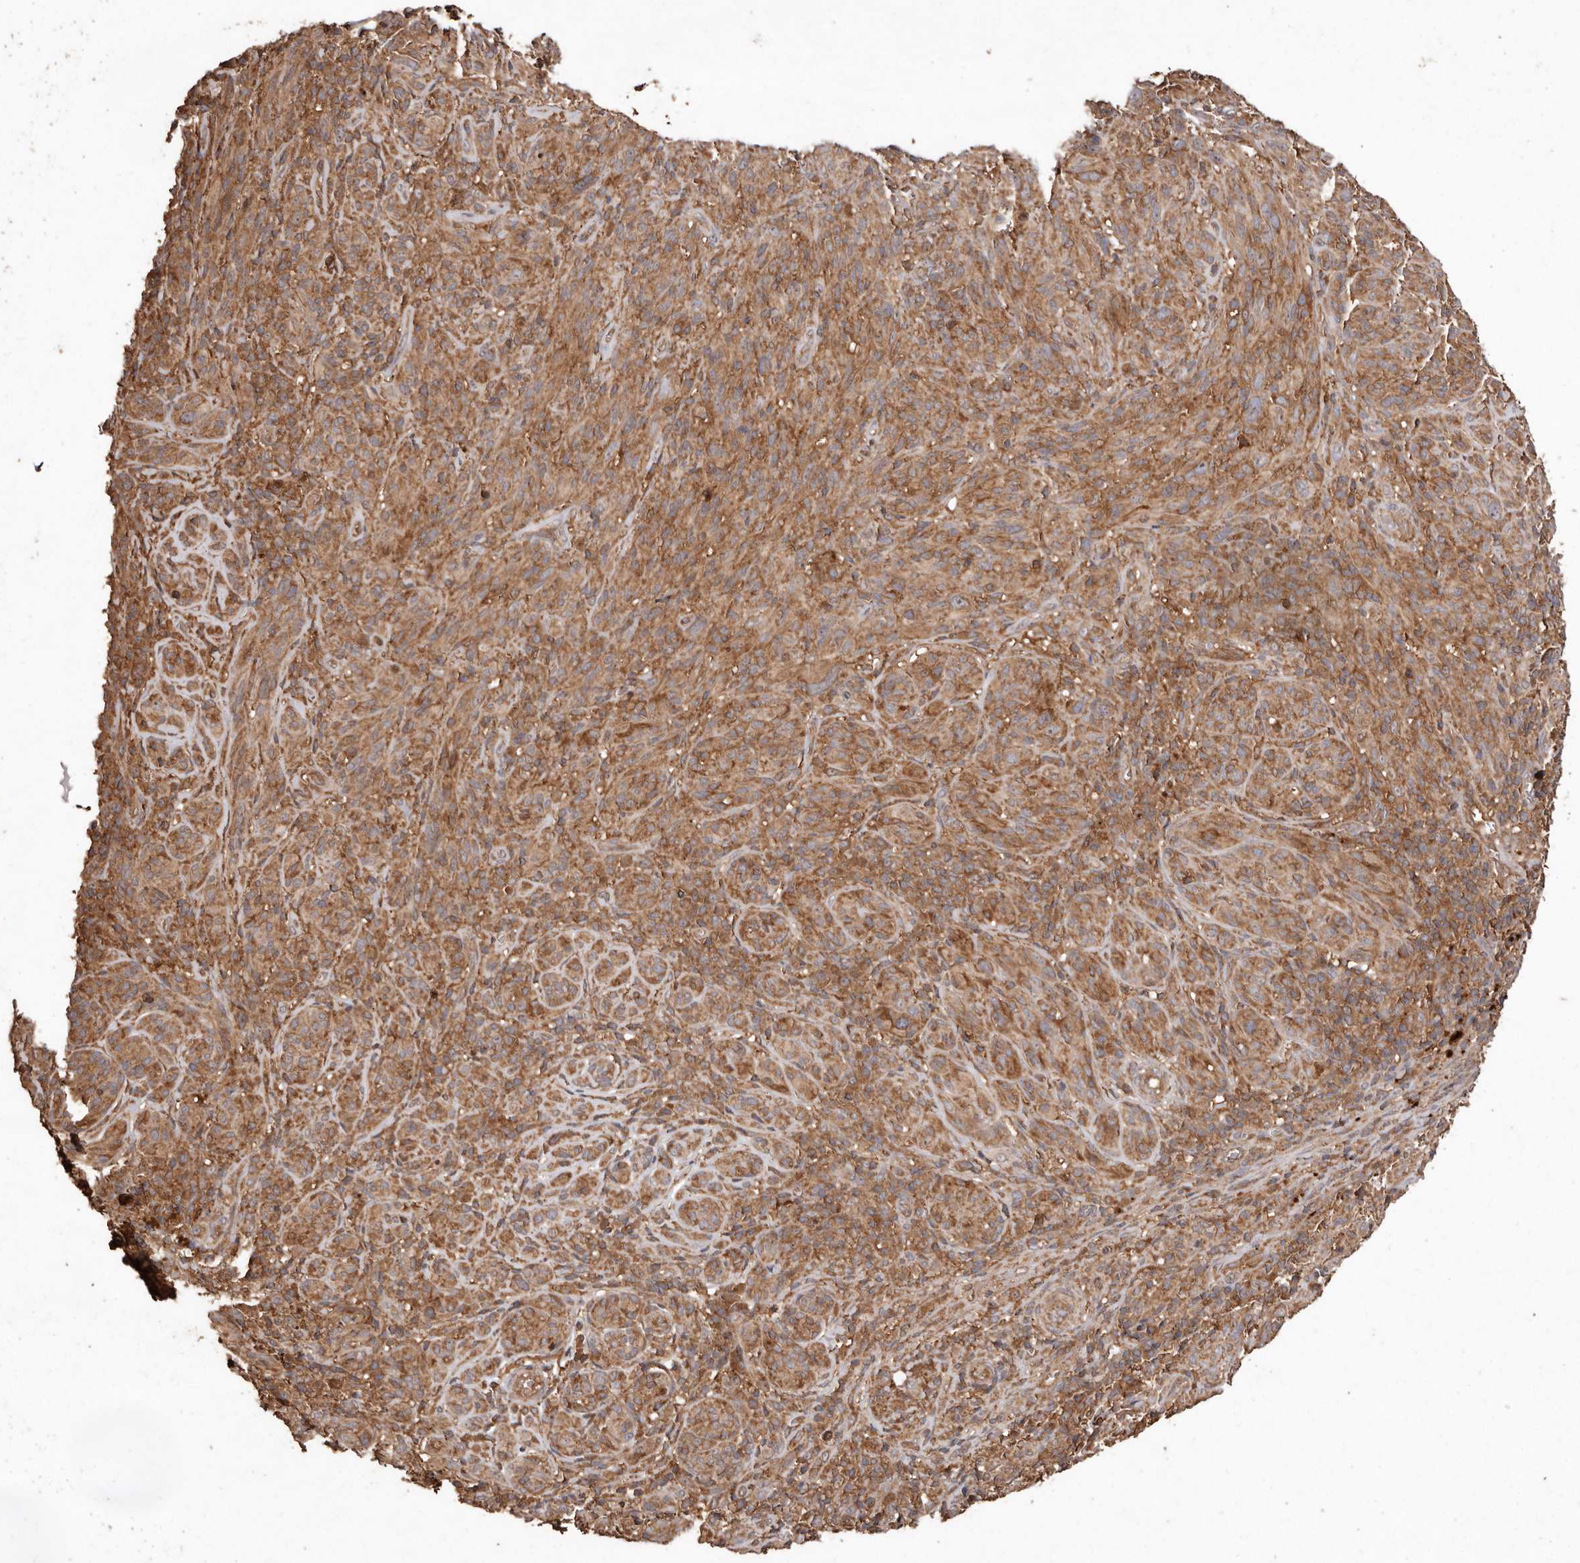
{"staining": {"intensity": "moderate", "quantity": ">75%", "location": "cytoplasmic/membranous"}, "tissue": "melanoma", "cell_type": "Tumor cells", "image_type": "cancer", "snomed": [{"axis": "morphology", "description": "Malignant melanoma, NOS"}, {"axis": "topography", "description": "Skin of head"}], "caption": "Malignant melanoma stained with immunohistochemistry displays moderate cytoplasmic/membranous staining in approximately >75% of tumor cells.", "gene": "RWDD1", "patient": {"sex": "male", "age": 96}}